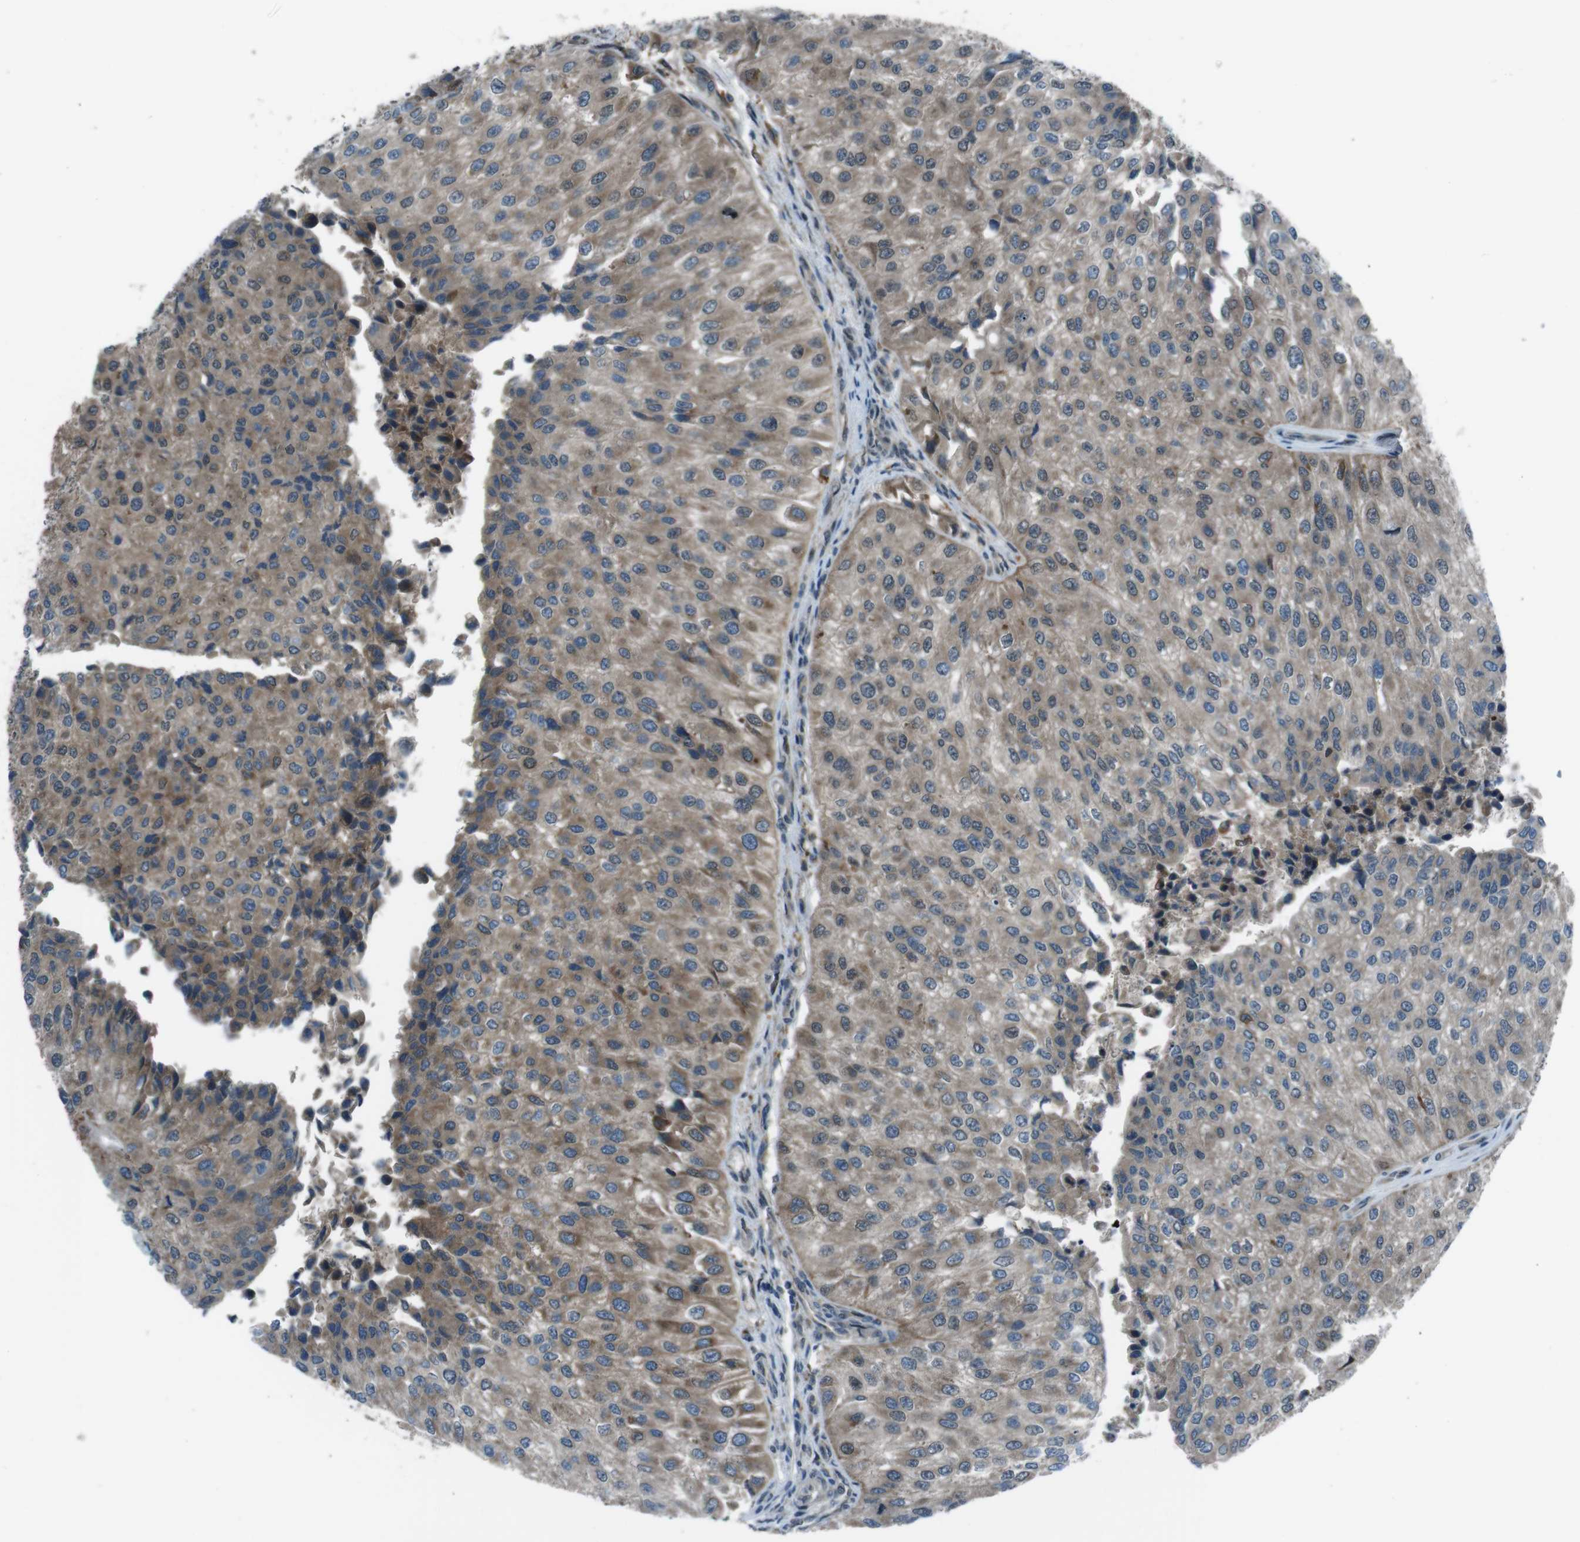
{"staining": {"intensity": "moderate", "quantity": "25%-75%", "location": "cytoplasmic/membranous"}, "tissue": "urothelial cancer", "cell_type": "Tumor cells", "image_type": "cancer", "snomed": [{"axis": "morphology", "description": "Urothelial carcinoma, High grade"}, {"axis": "topography", "description": "Kidney"}, {"axis": "topography", "description": "Urinary bladder"}], "caption": "Brown immunohistochemical staining in human urothelial cancer reveals moderate cytoplasmic/membranous staining in approximately 25%-75% of tumor cells.", "gene": "SLC27A4", "patient": {"sex": "male", "age": 77}}